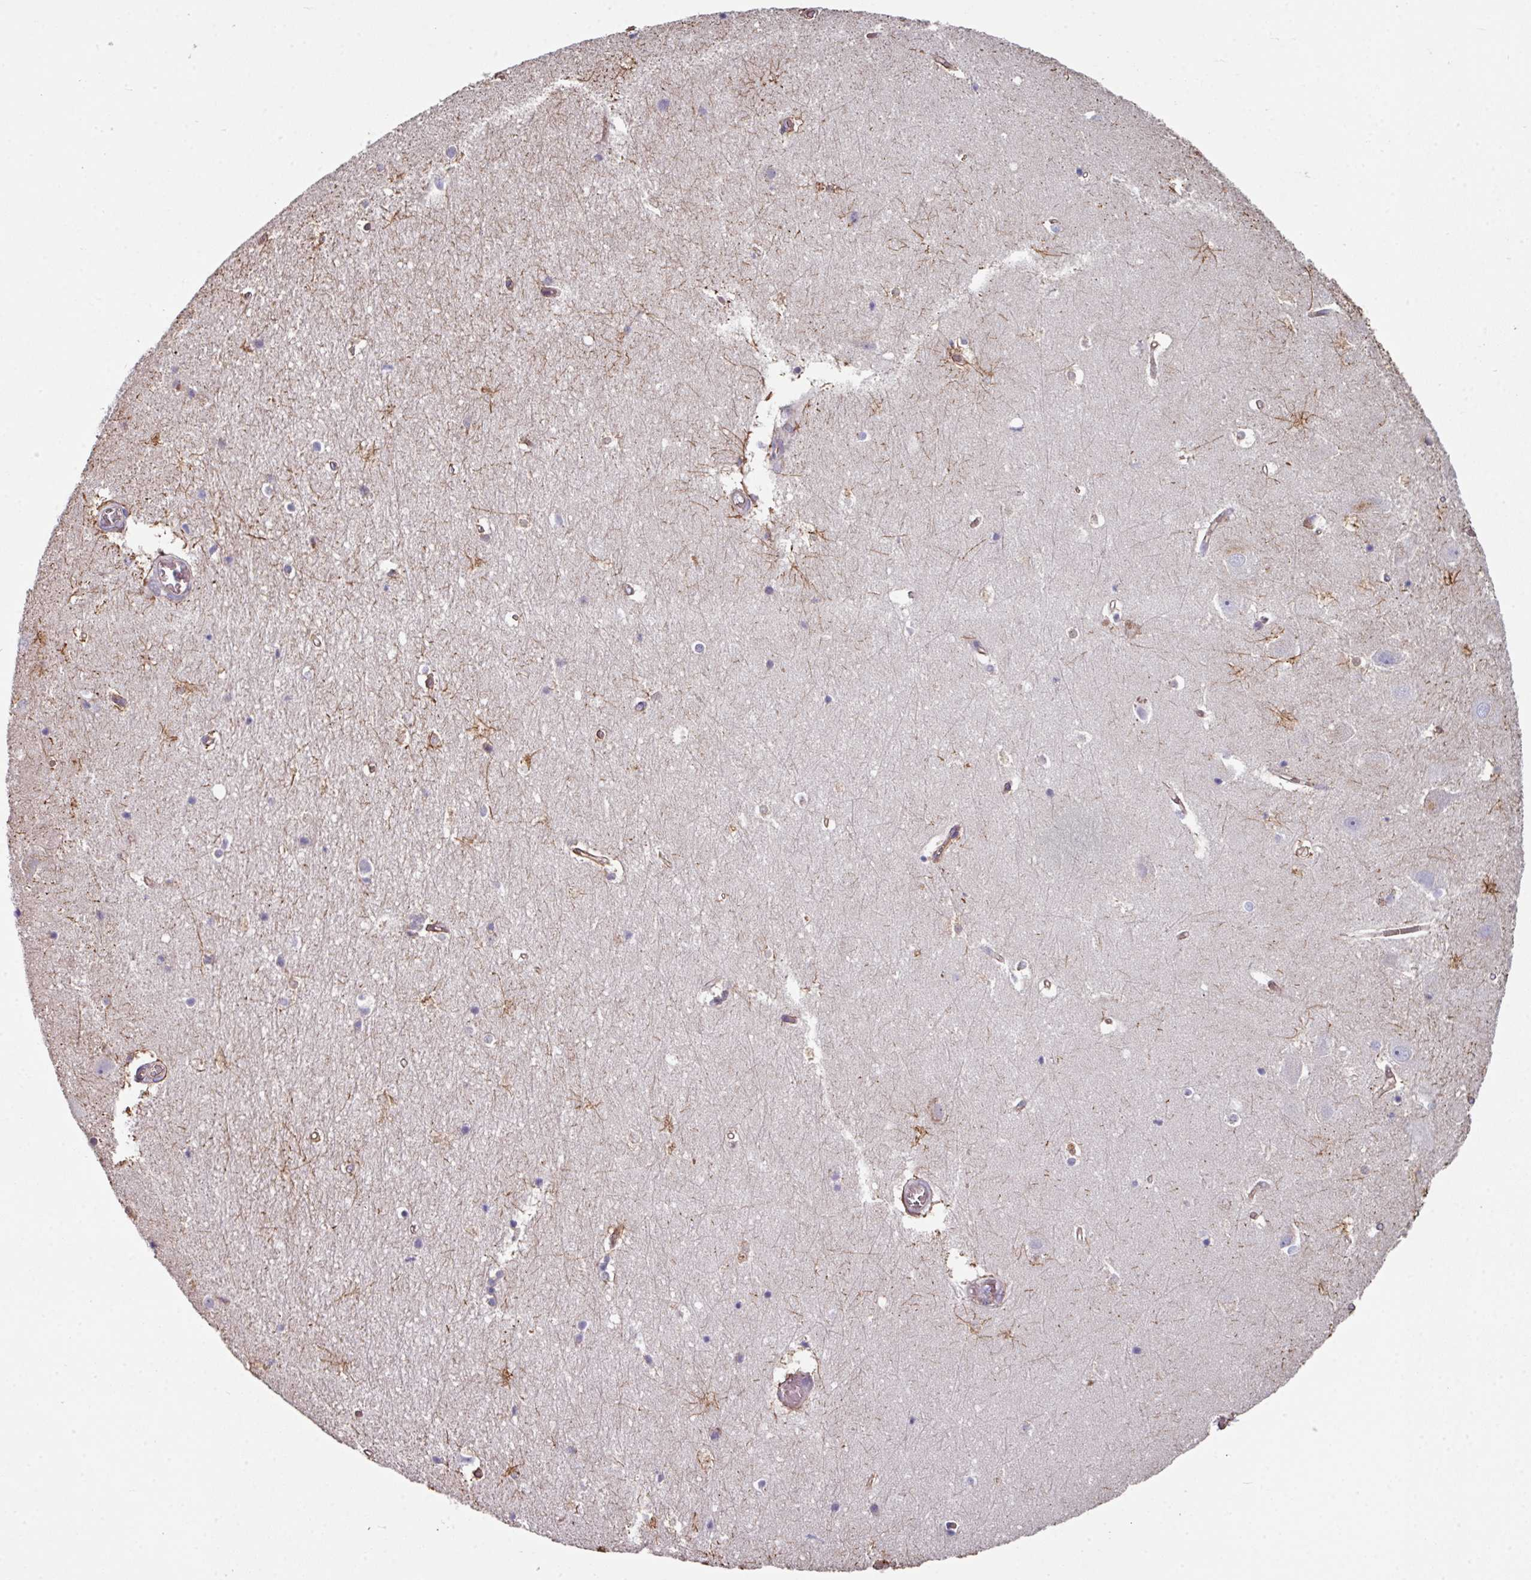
{"staining": {"intensity": "moderate", "quantity": "<25%", "location": "cytoplasmic/membranous"}, "tissue": "hippocampus", "cell_type": "Glial cells", "image_type": "normal", "snomed": [{"axis": "morphology", "description": "Normal tissue, NOS"}, {"axis": "topography", "description": "Hippocampus"}], "caption": "Protein expression analysis of unremarkable hippocampus displays moderate cytoplasmic/membranous expression in about <25% of glial cells. (Stains: DAB in brown, nuclei in blue, Microscopy: brightfield microscopy at high magnification).", "gene": "ANO9", "patient": {"sex": "female", "age": 52}}